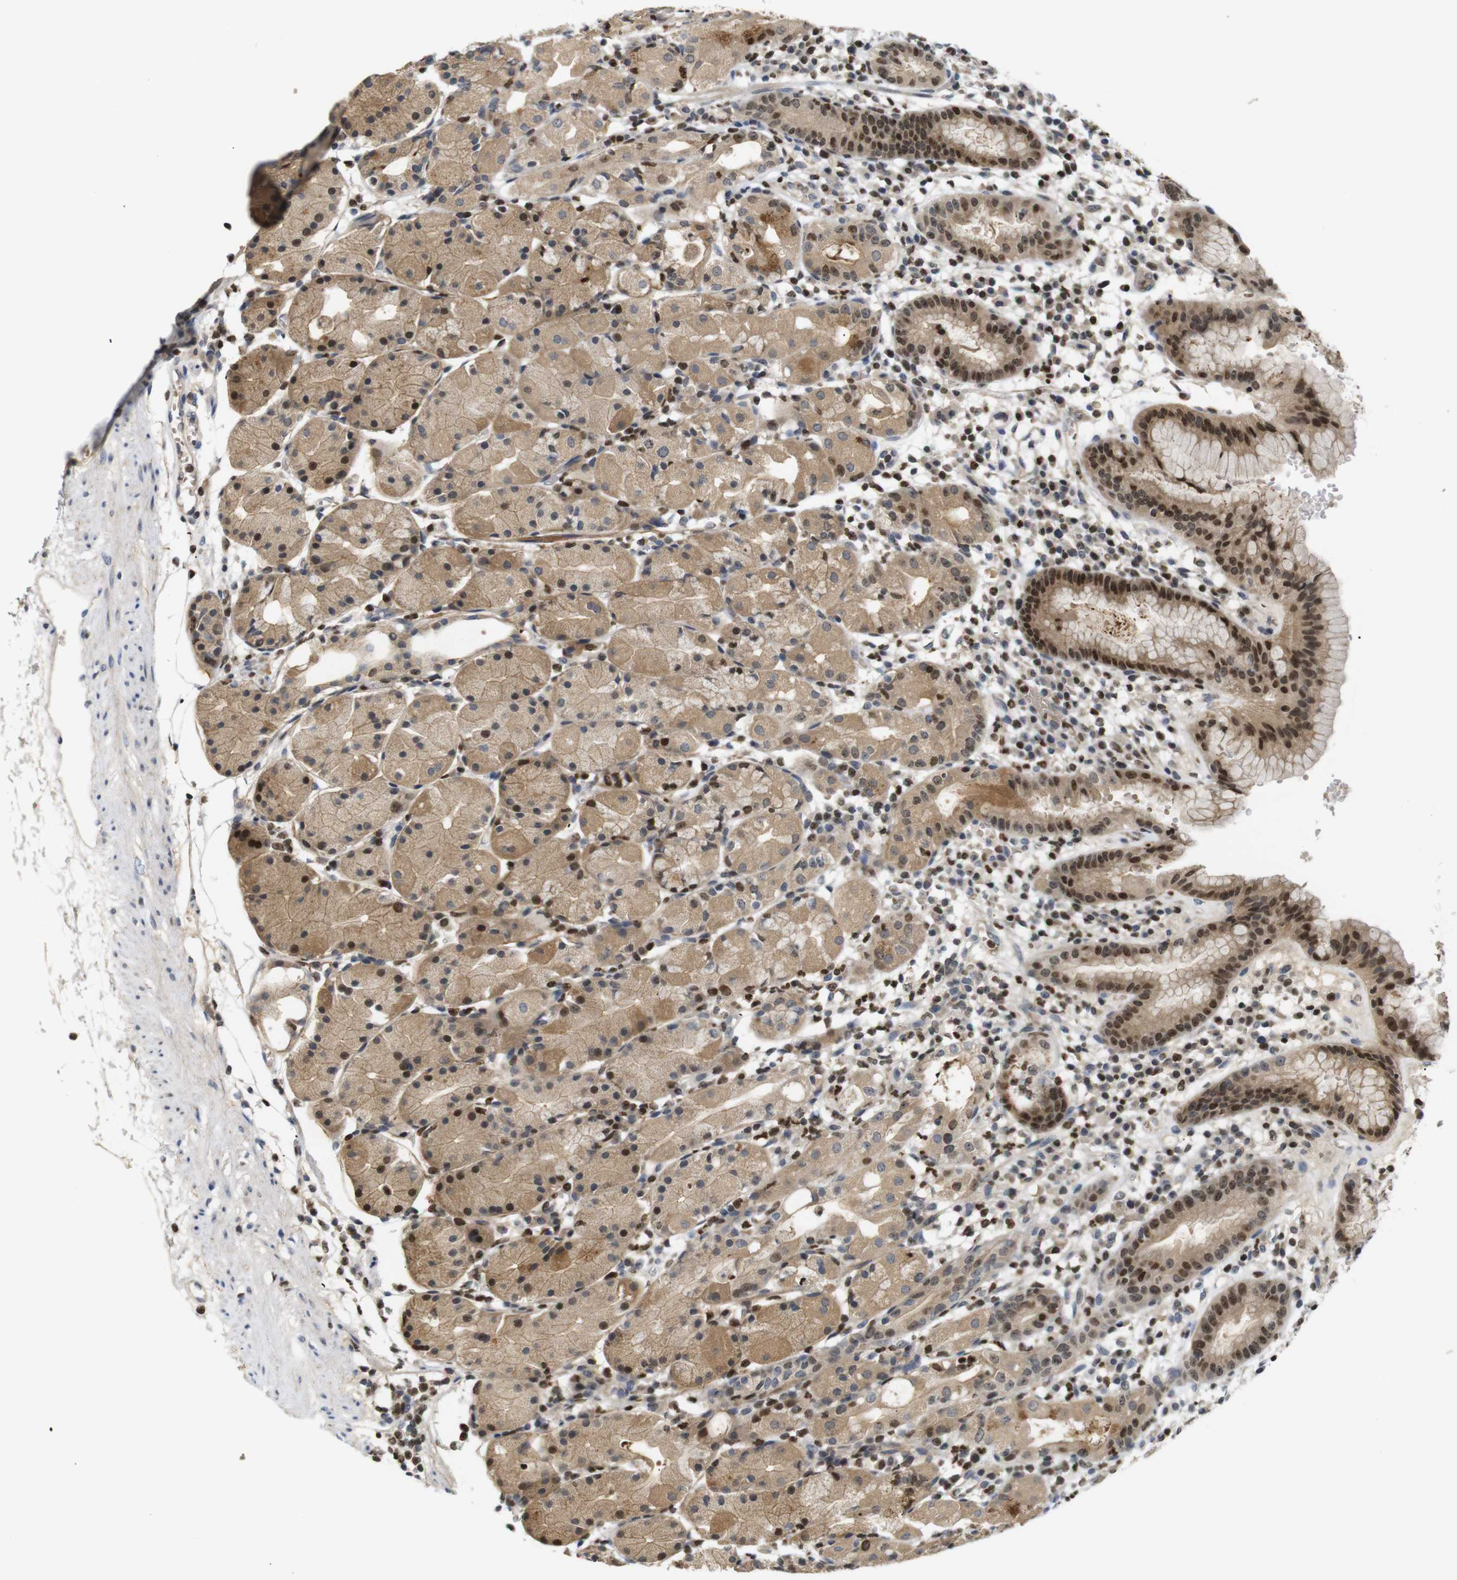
{"staining": {"intensity": "moderate", "quantity": ">75%", "location": "cytoplasmic/membranous,nuclear"}, "tissue": "stomach", "cell_type": "Glandular cells", "image_type": "normal", "snomed": [{"axis": "morphology", "description": "Normal tissue, NOS"}, {"axis": "topography", "description": "Stomach"}, {"axis": "topography", "description": "Stomach, lower"}], "caption": "The photomicrograph reveals staining of normal stomach, revealing moderate cytoplasmic/membranous,nuclear protein positivity (brown color) within glandular cells.", "gene": "MBD1", "patient": {"sex": "female", "age": 75}}